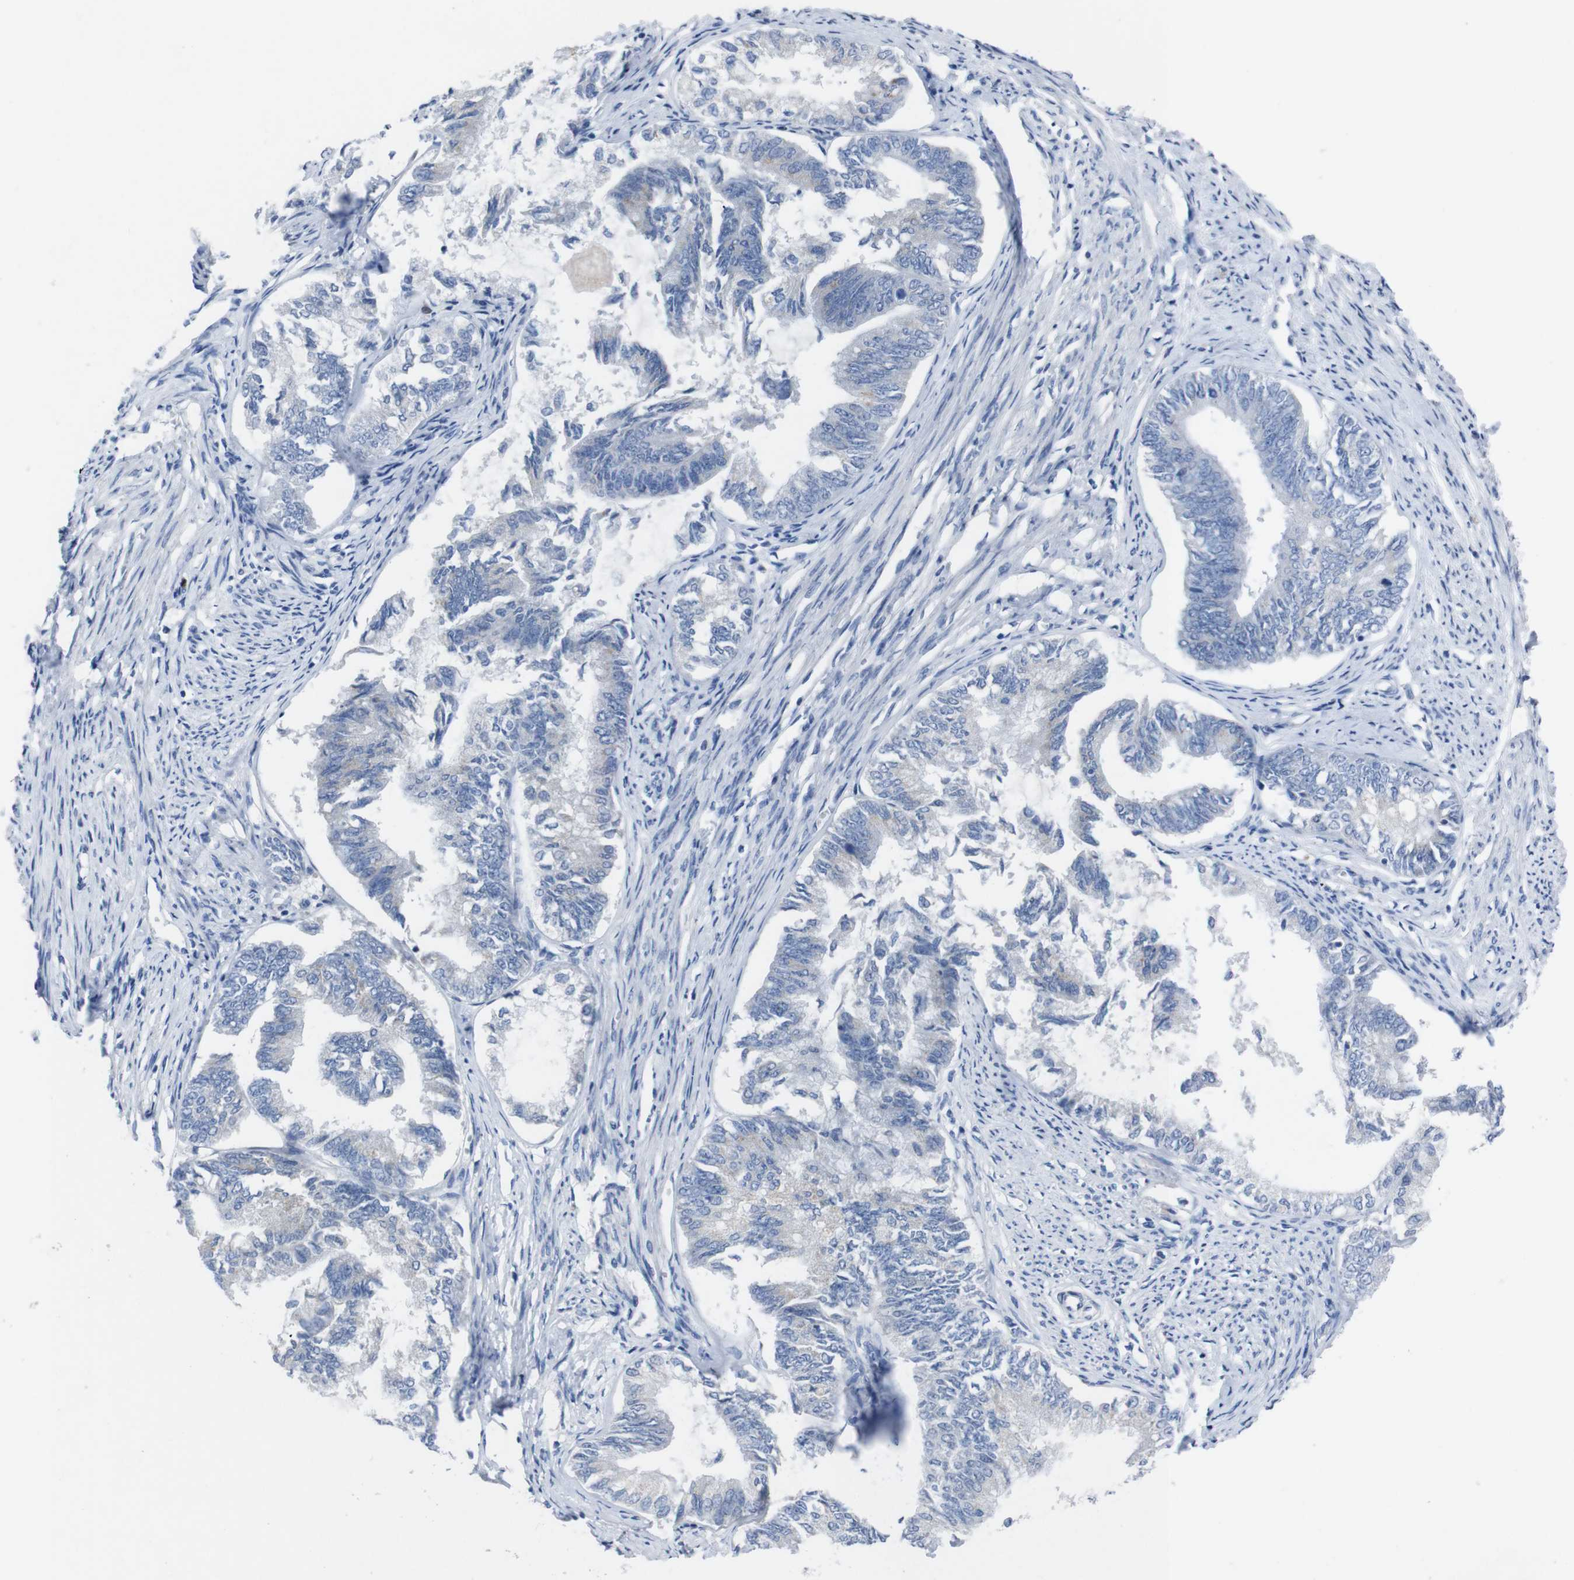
{"staining": {"intensity": "negative", "quantity": "none", "location": "none"}, "tissue": "endometrial cancer", "cell_type": "Tumor cells", "image_type": "cancer", "snomed": [{"axis": "morphology", "description": "Adenocarcinoma, NOS"}, {"axis": "topography", "description": "Endometrium"}], "caption": "Immunohistochemical staining of adenocarcinoma (endometrial) exhibits no significant staining in tumor cells.", "gene": "IRF4", "patient": {"sex": "female", "age": 86}}